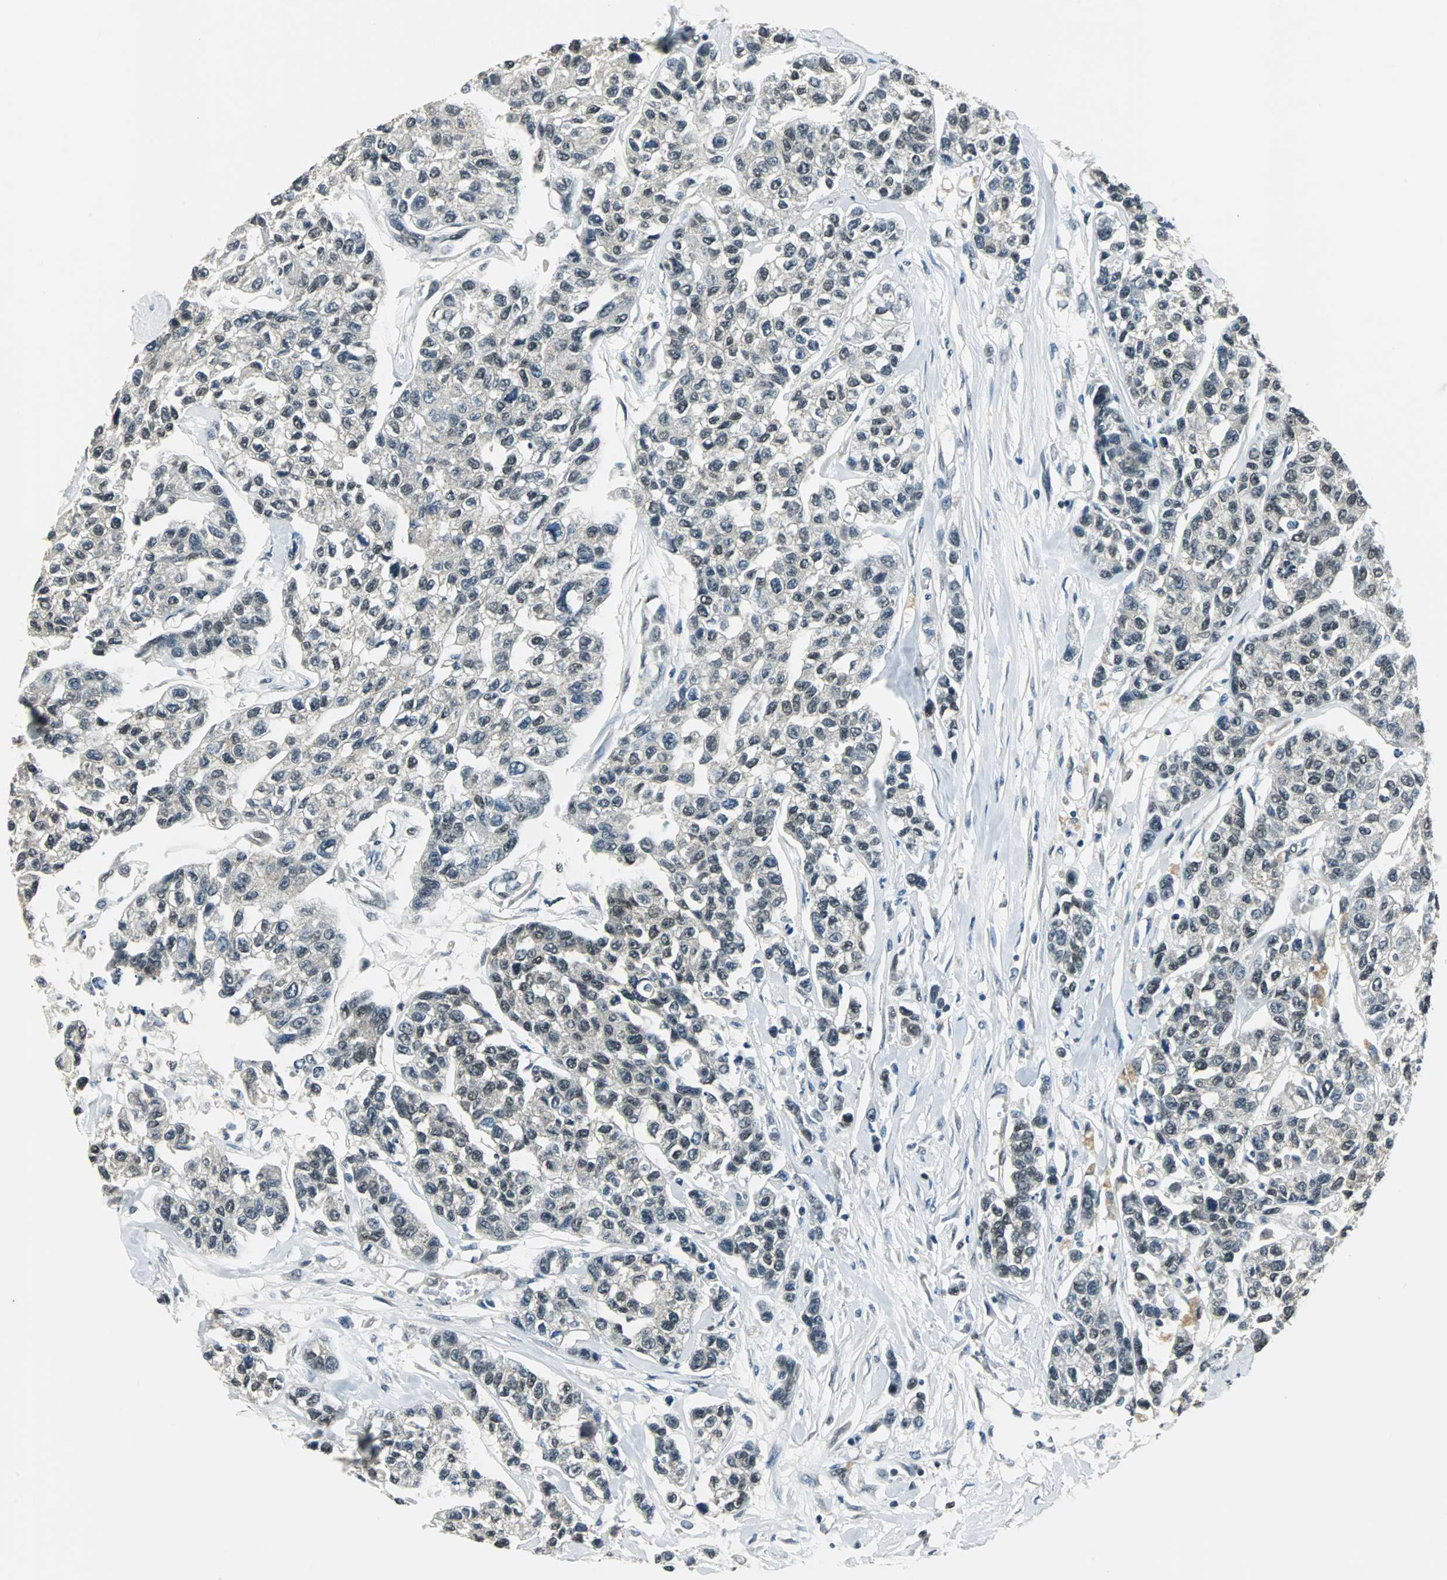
{"staining": {"intensity": "moderate", "quantity": "25%-75%", "location": "nuclear"}, "tissue": "breast cancer", "cell_type": "Tumor cells", "image_type": "cancer", "snomed": [{"axis": "morphology", "description": "Duct carcinoma"}, {"axis": "topography", "description": "Breast"}], "caption": "Breast cancer (invasive ductal carcinoma) stained with immunohistochemistry (IHC) shows moderate nuclear positivity in about 25%-75% of tumor cells.", "gene": "RBM14", "patient": {"sex": "female", "age": 51}}